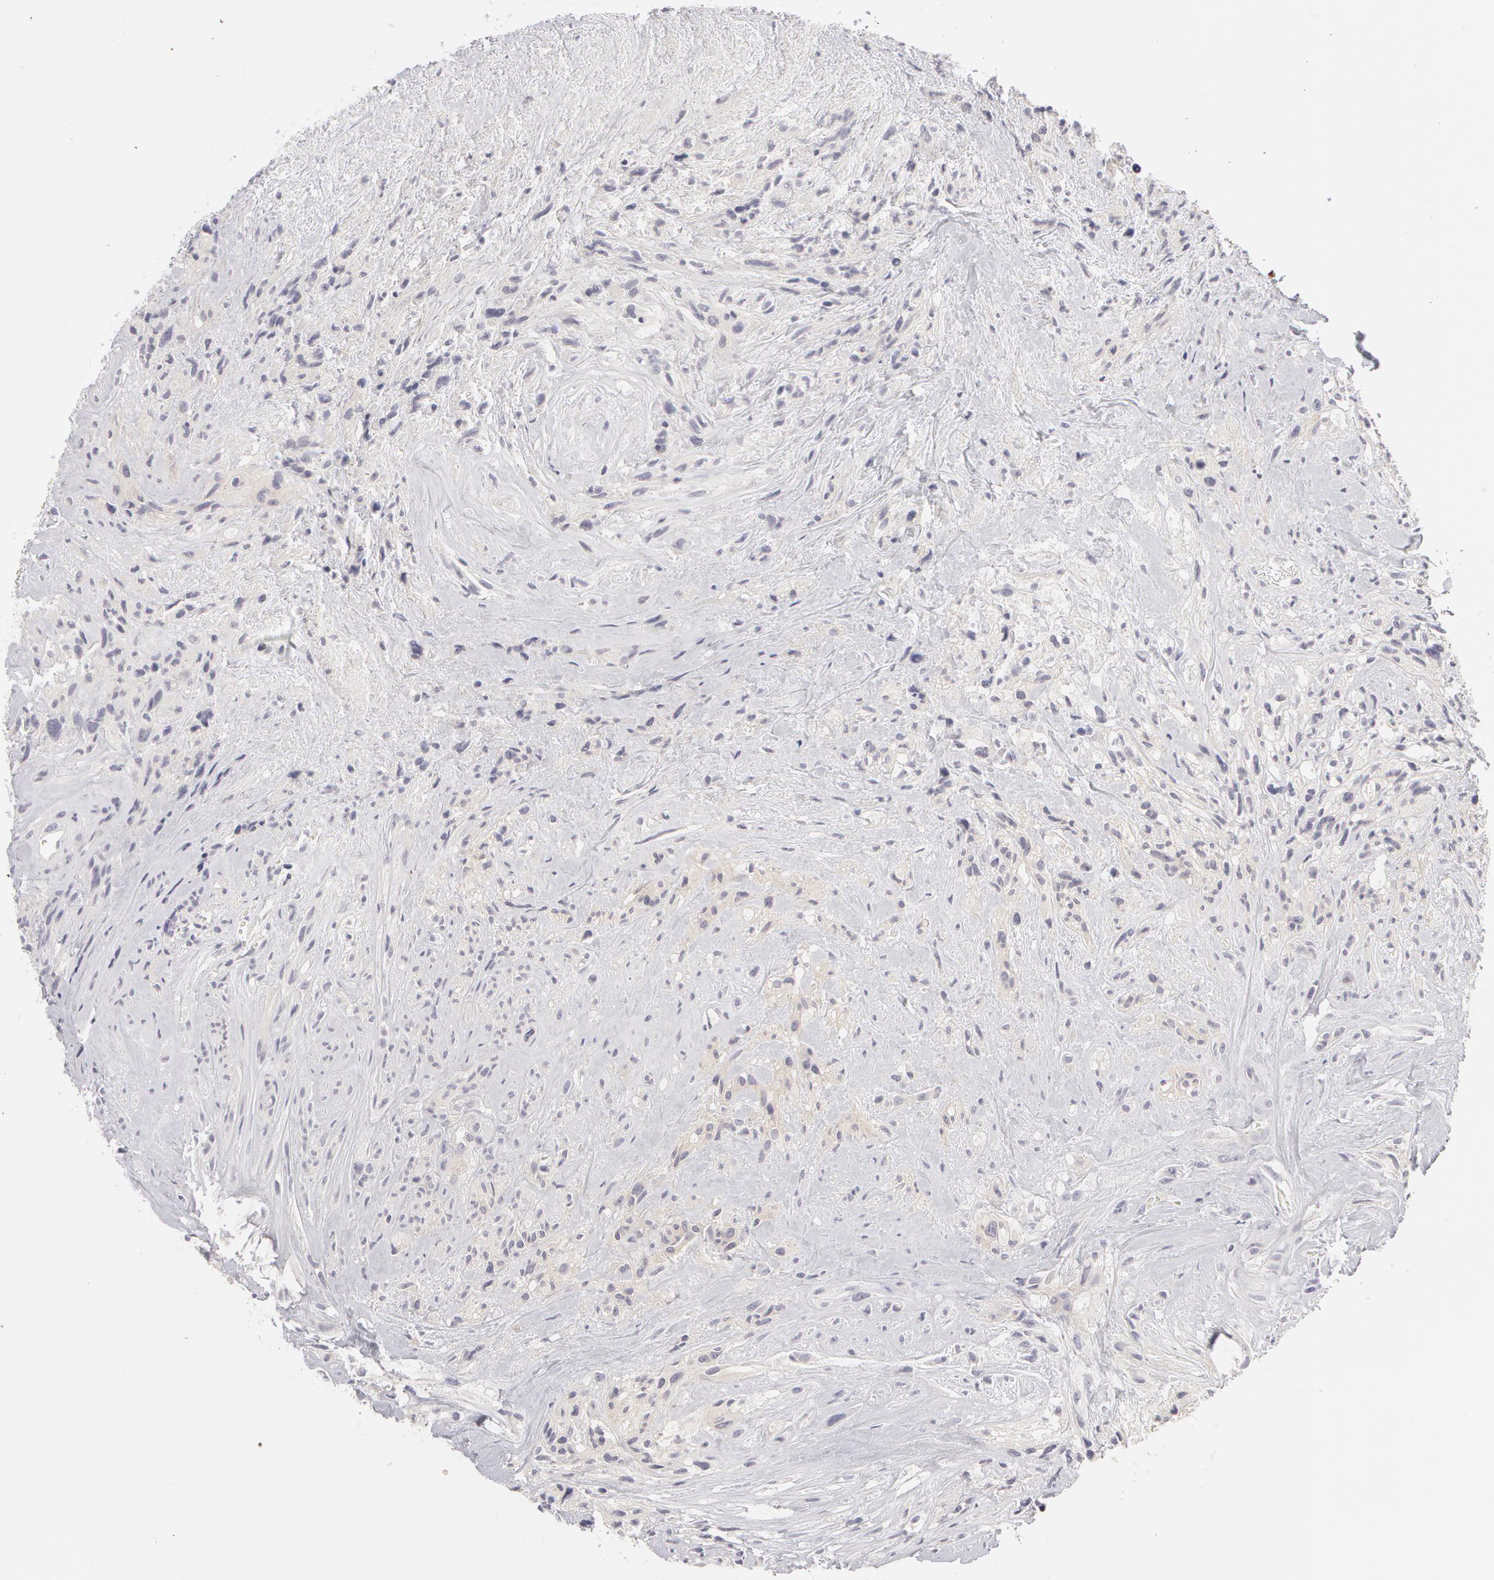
{"staining": {"intensity": "negative", "quantity": "none", "location": "none"}, "tissue": "glioma", "cell_type": "Tumor cells", "image_type": "cancer", "snomed": [{"axis": "morphology", "description": "Glioma, malignant, High grade"}, {"axis": "topography", "description": "Brain"}], "caption": "IHC image of neoplastic tissue: malignant glioma (high-grade) stained with DAB displays no significant protein positivity in tumor cells.", "gene": "ABCB1", "patient": {"sex": "male", "age": 48}}